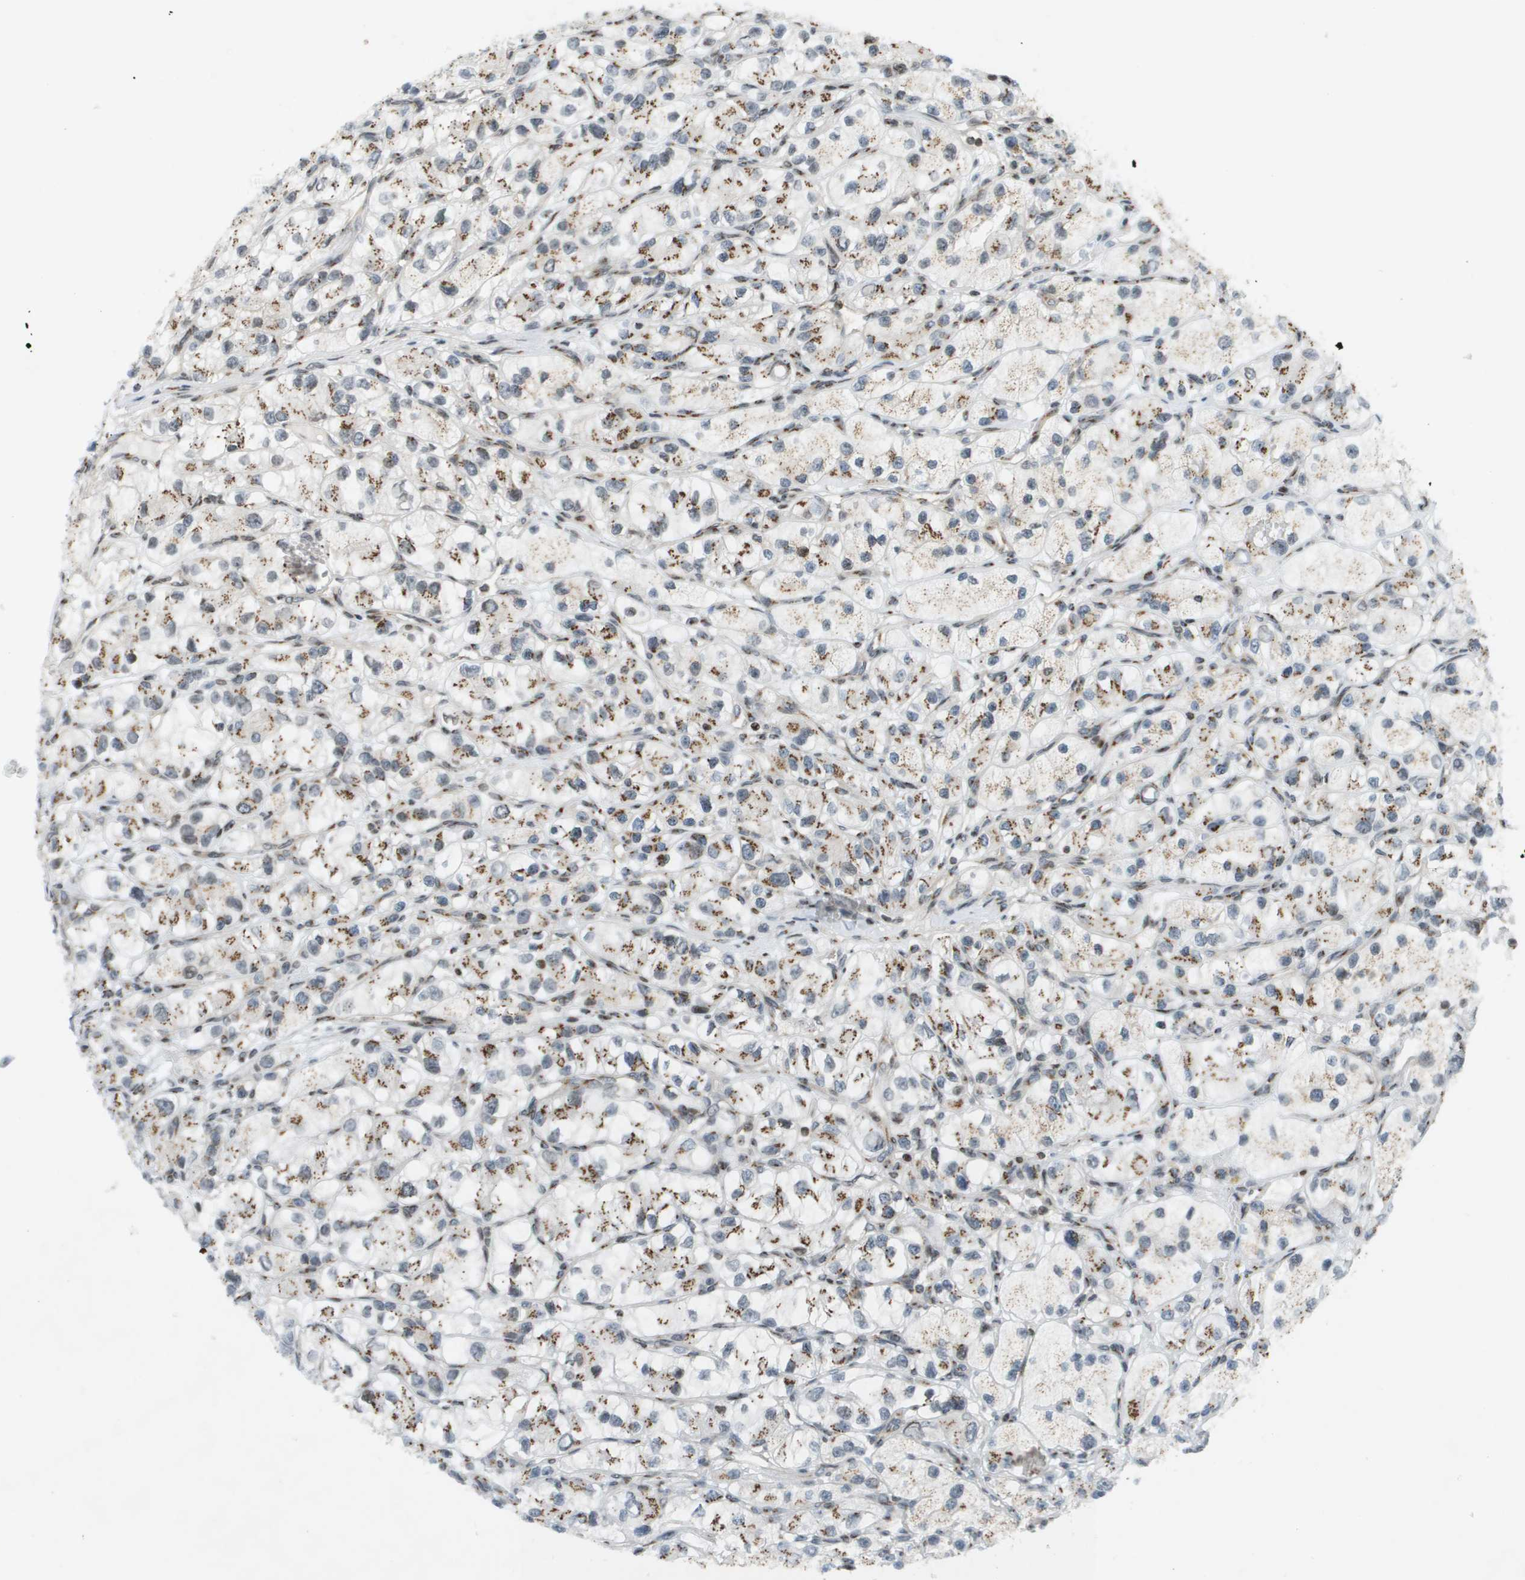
{"staining": {"intensity": "moderate", "quantity": ">75%", "location": "cytoplasmic/membranous"}, "tissue": "renal cancer", "cell_type": "Tumor cells", "image_type": "cancer", "snomed": [{"axis": "morphology", "description": "Adenocarcinoma, NOS"}, {"axis": "topography", "description": "Kidney"}], "caption": "The image exhibits staining of renal cancer (adenocarcinoma), revealing moderate cytoplasmic/membranous protein positivity (brown color) within tumor cells.", "gene": "EVC", "patient": {"sex": "female", "age": 57}}